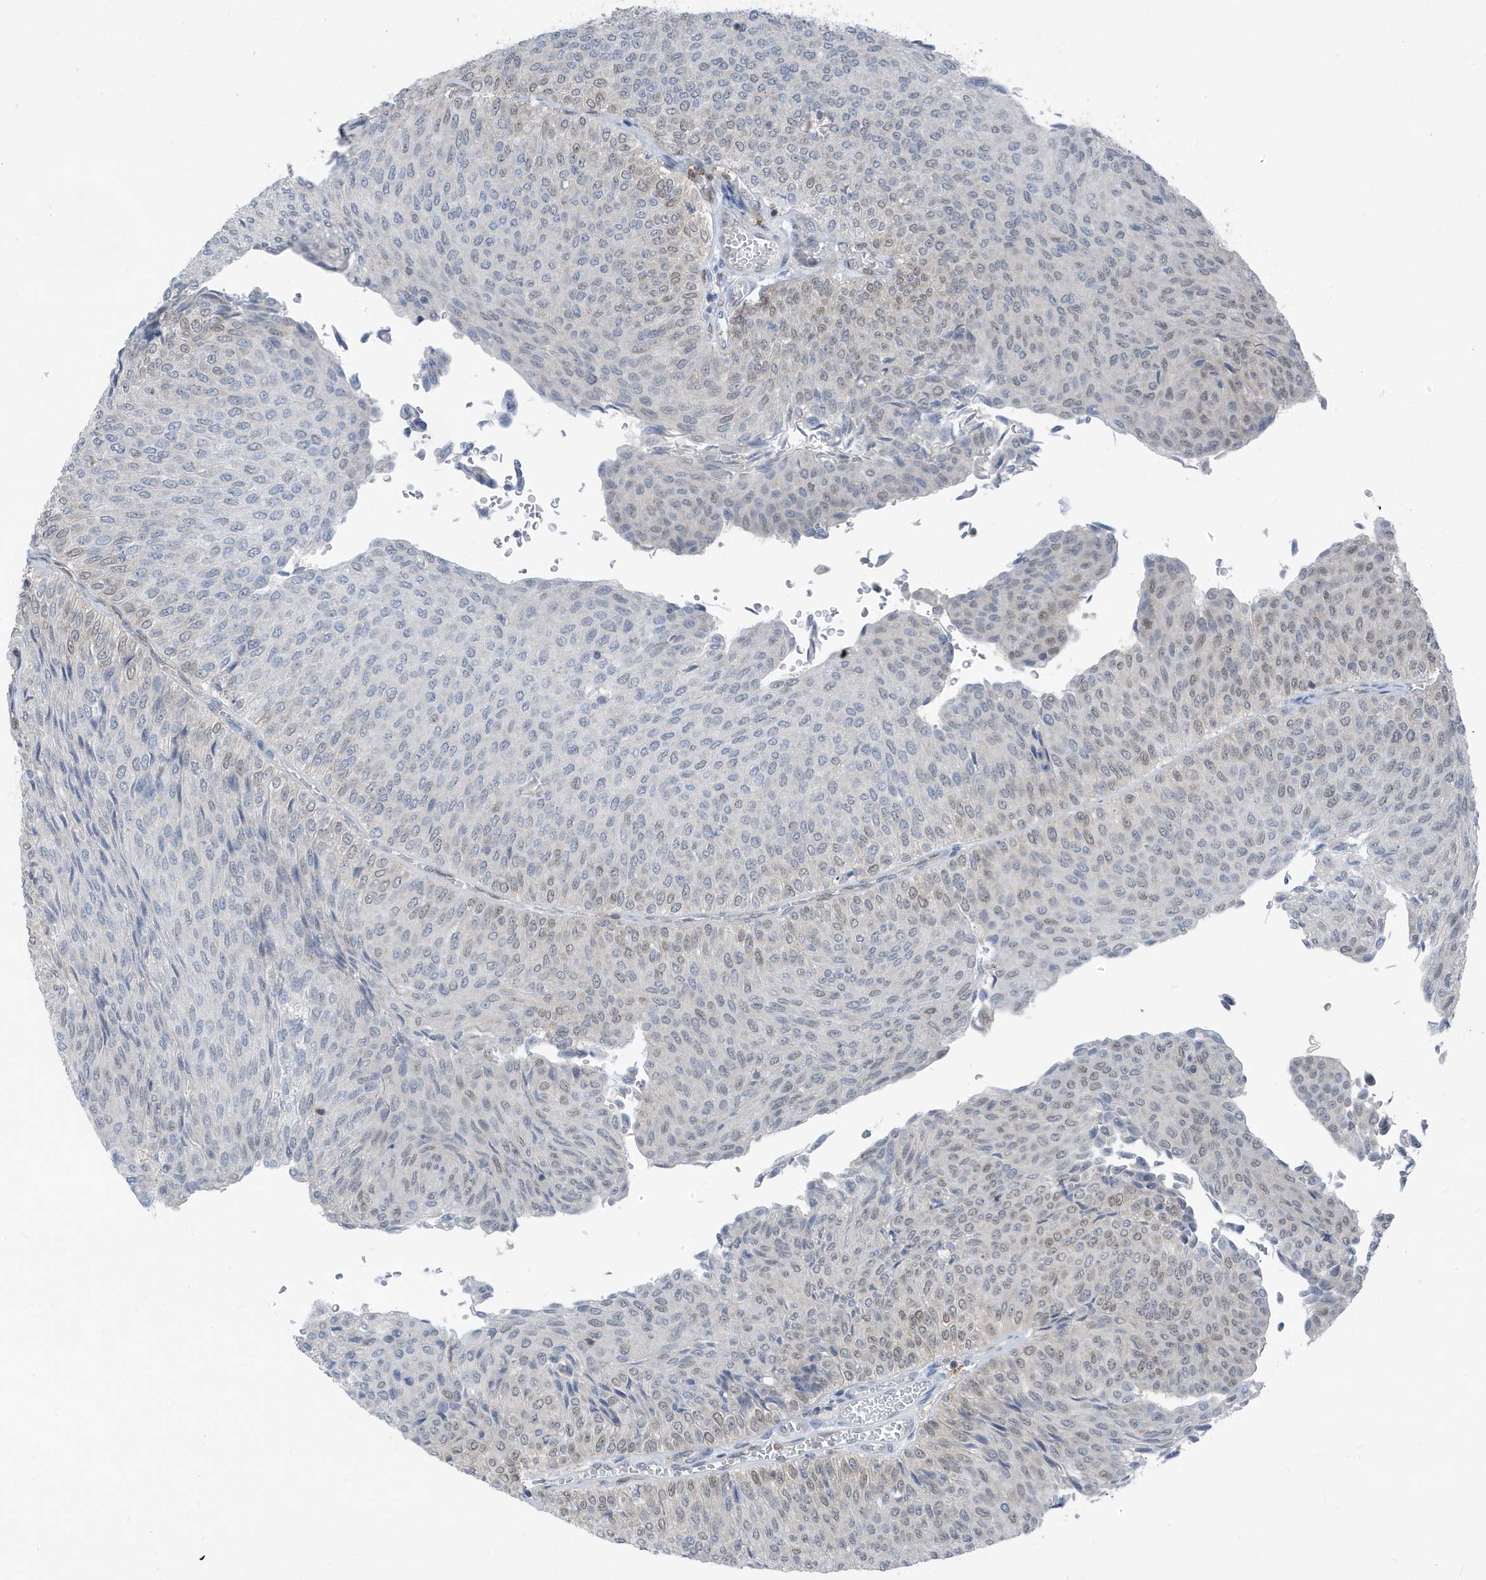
{"staining": {"intensity": "weak", "quantity": "<25%", "location": "nuclear"}, "tissue": "urothelial cancer", "cell_type": "Tumor cells", "image_type": "cancer", "snomed": [{"axis": "morphology", "description": "Urothelial carcinoma, Low grade"}, {"axis": "topography", "description": "Urinary bladder"}], "caption": "This is a image of immunohistochemistry staining of urothelial carcinoma (low-grade), which shows no expression in tumor cells.", "gene": "NCOA7", "patient": {"sex": "male", "age": 78}}